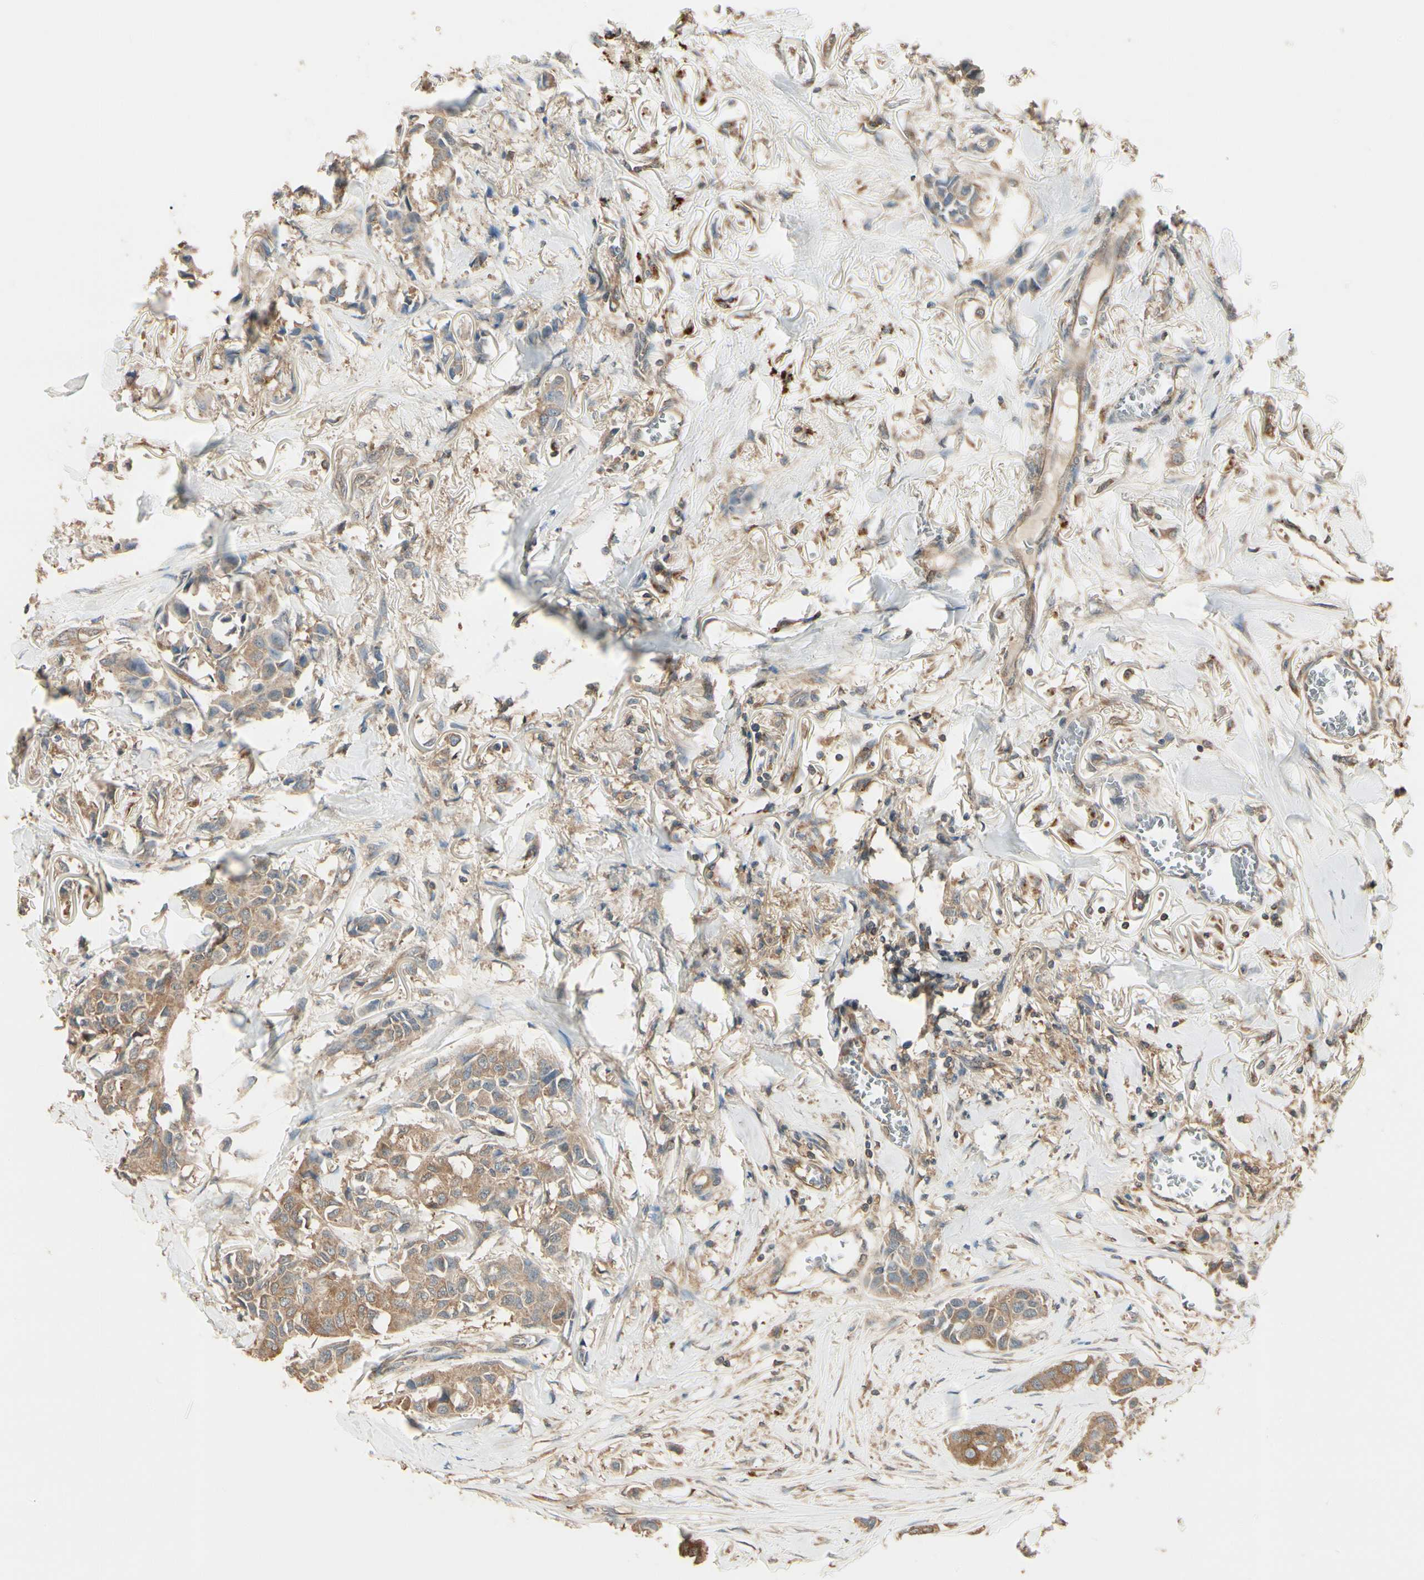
{"staining": {"intensity": "moderate", "quantity": ">75%", "location": "cytoplasmic/membranous"}, "tissue": "breast cancer", "cell_type": "Tumor cells", "image_type": "cancer", "snomed": [{"axis": "morphology", "description": "Duct carcinoma"}, {"axis": "topography", "description": "Breast"}], "caption": "A micrograph of infiltrating ductal carcinoma (breast) stained for a protein demonstrates moderate cytoplasmic/membranous brown staining in tumor cells.", "gene": "CCT7", "patient": {"sex": "female", "age": 80}}